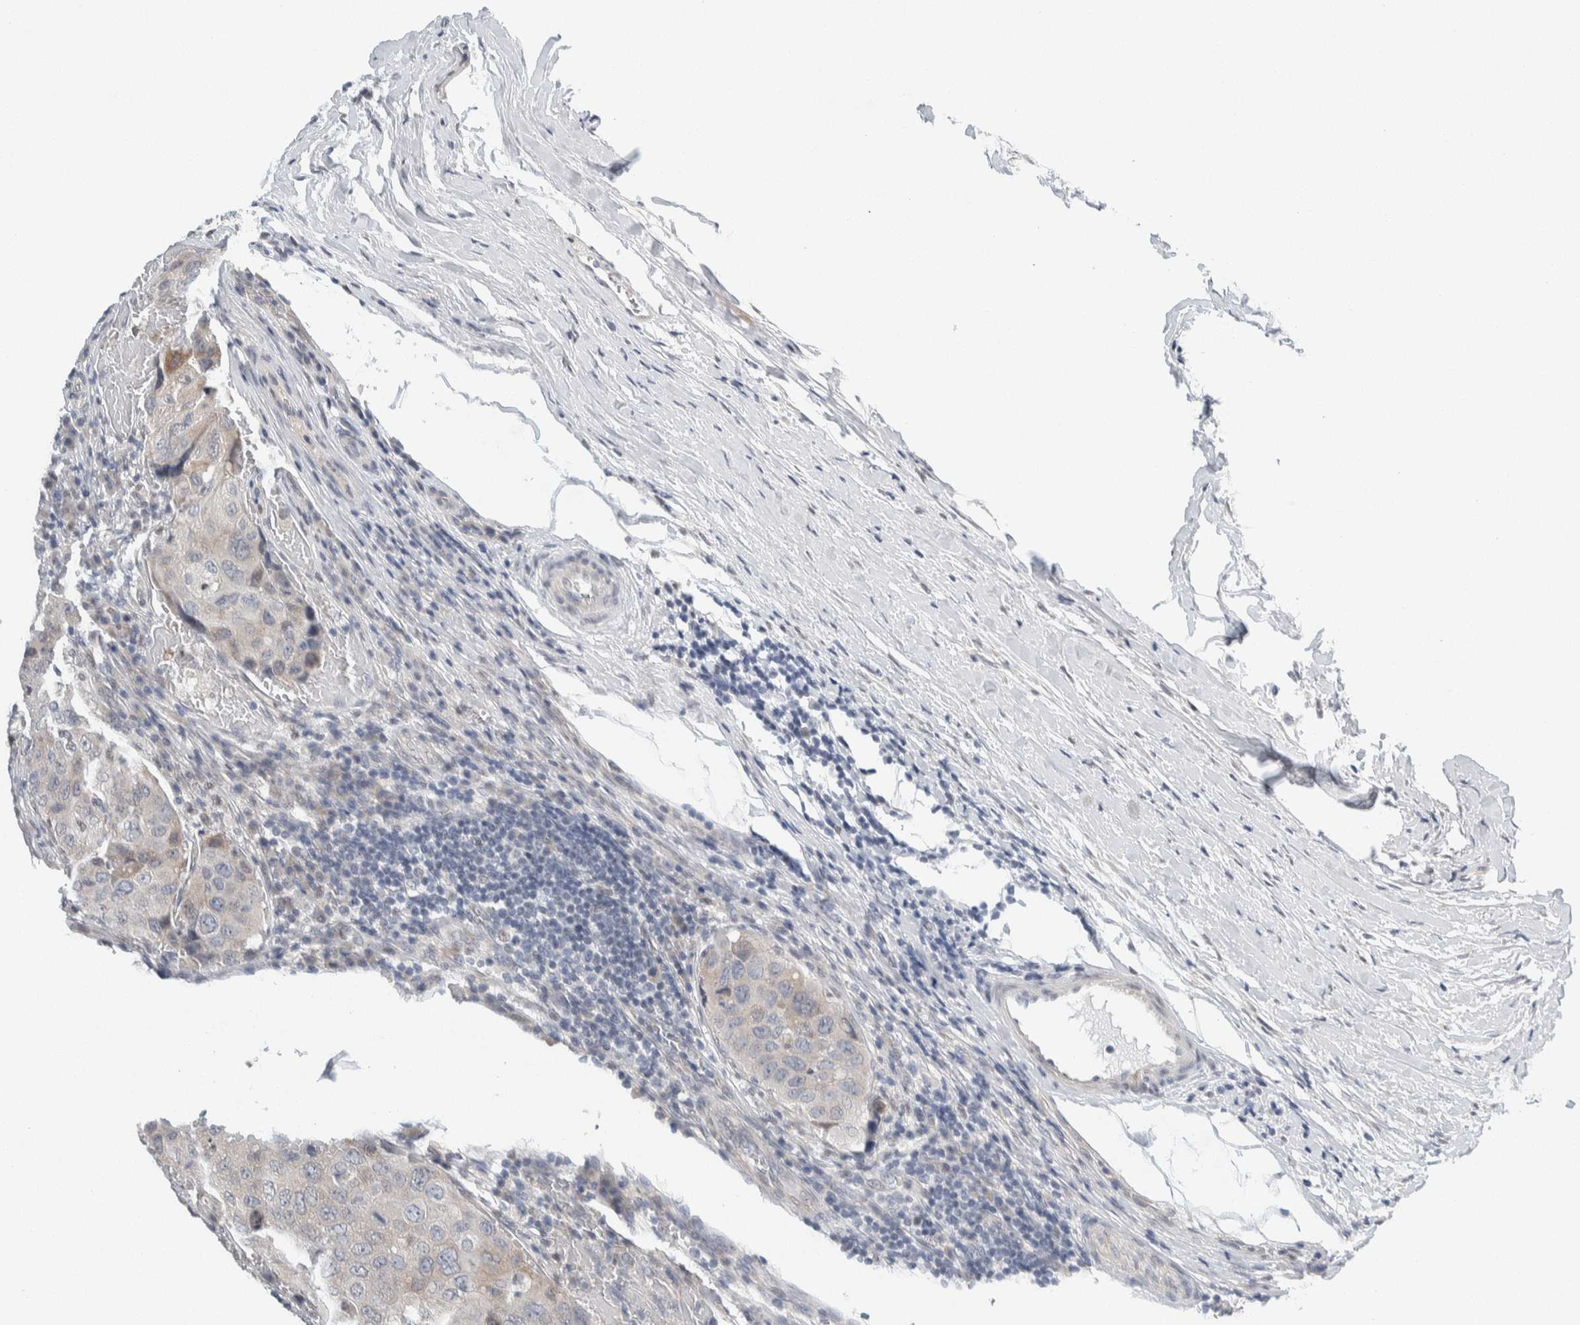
{"staining": {"intensity": "negative", "quantity": "none", "location": "none"}, "tissue": "urothelial cancer", "cell_type": "Tumor cells", "image_type": "cancer", "snomed": [{"axis": "morphology", "description": "Urothelial carcinoma, High grade"}, {"axis": "topography", "description": "Lymph node"}, {"axis": "topography", "description": "Urinary bladder"}], "caption": "An image of urothelial cancer stained for a protein reveals no brown staining in tumor cells.", "gene": "NEUROD1", "patient": {"sex": "male", "age": 51}}